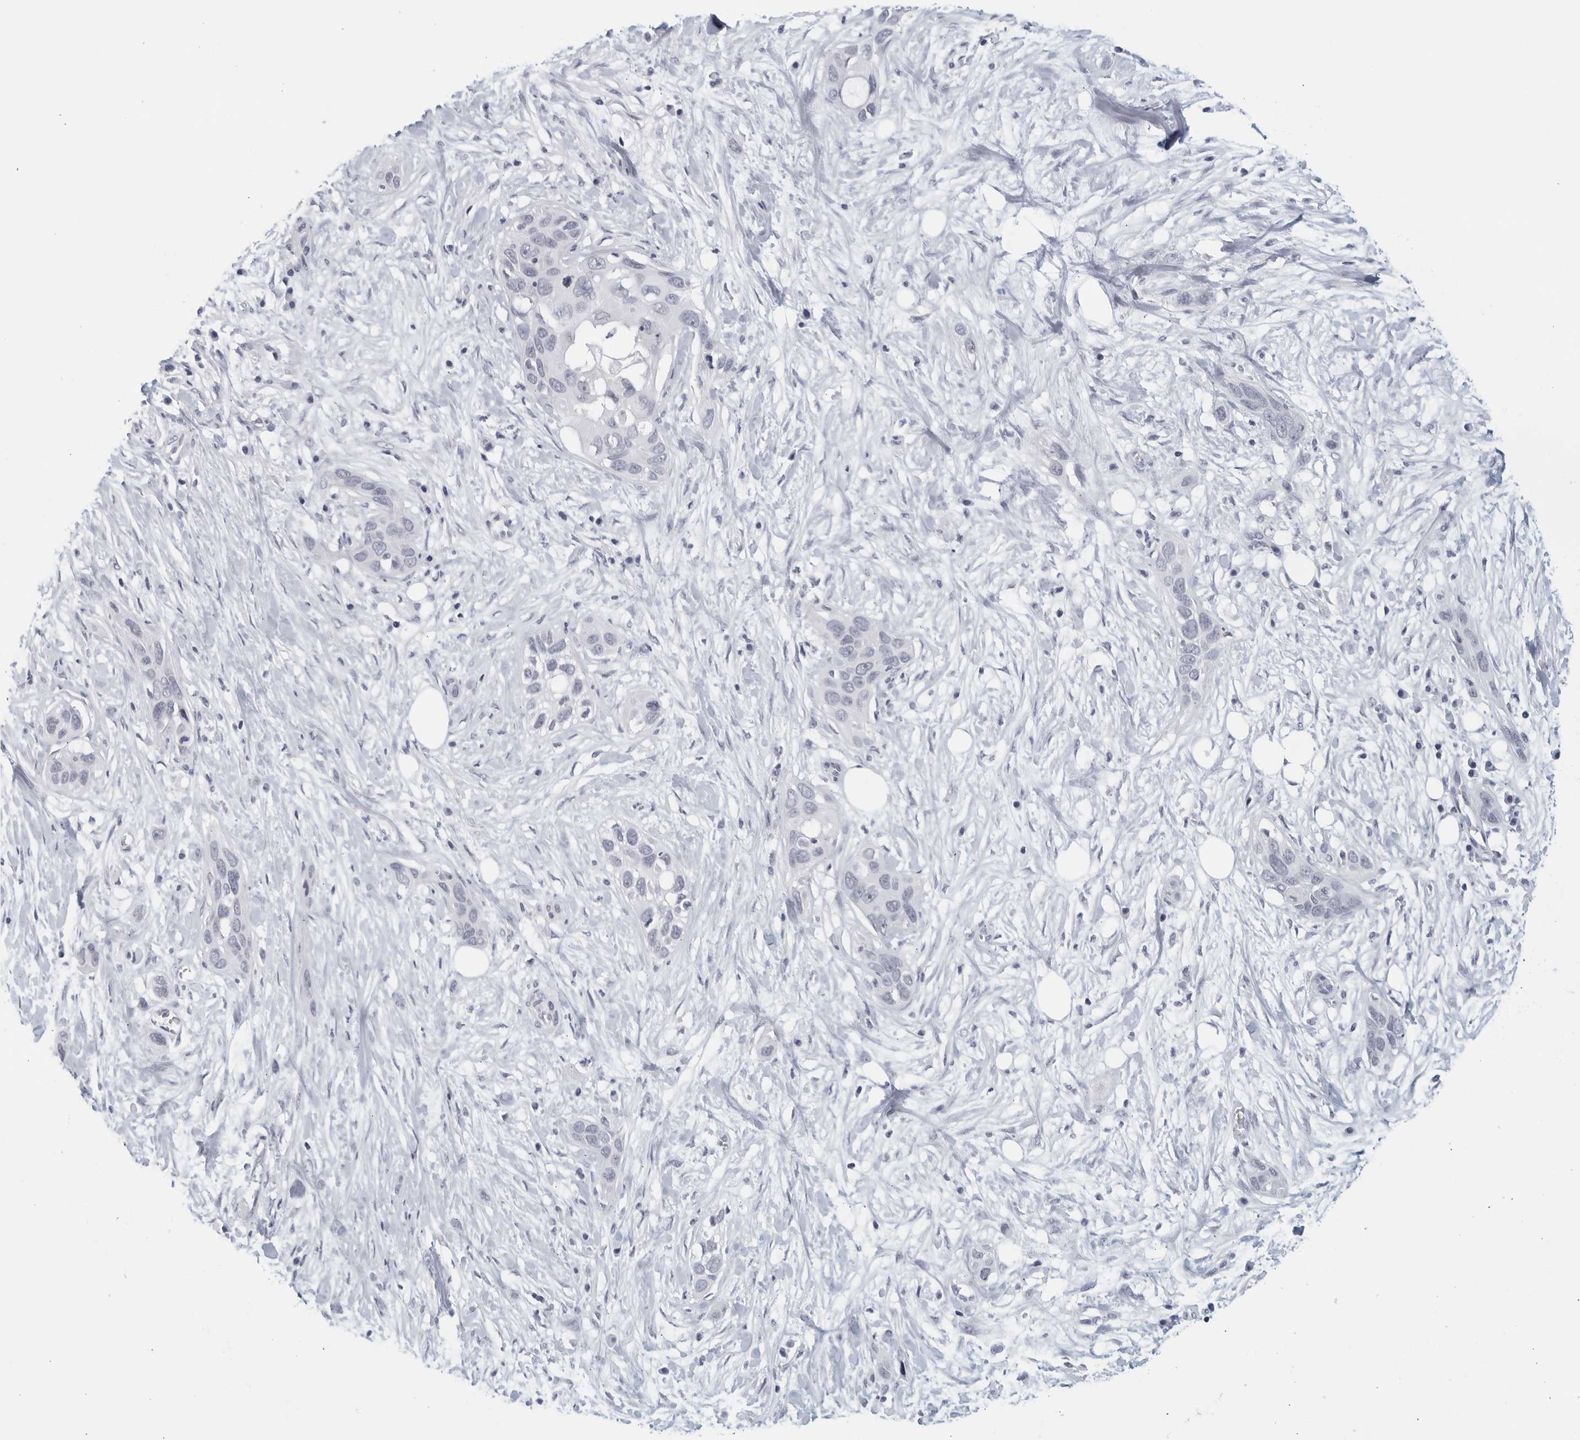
{"staining": {"intensity": "negative", "quantity": "none", "location": "none"}, "tissue": "pancreatic cancer", "cell_type": "Tumor cells", "image_type": "cancer", "snomed": [{"axis": "morphology", "description": "Adenocarcinoma, NOS"}, {"axis": "topography", "description": "Pancreas"}], "caption": "Immunohistochemistry of adenocarcinoma (pancreatic) demonstrates no staining in tumor cells.", "gene": "KLK7", "patient": {"sex": "female", "age": 60}}